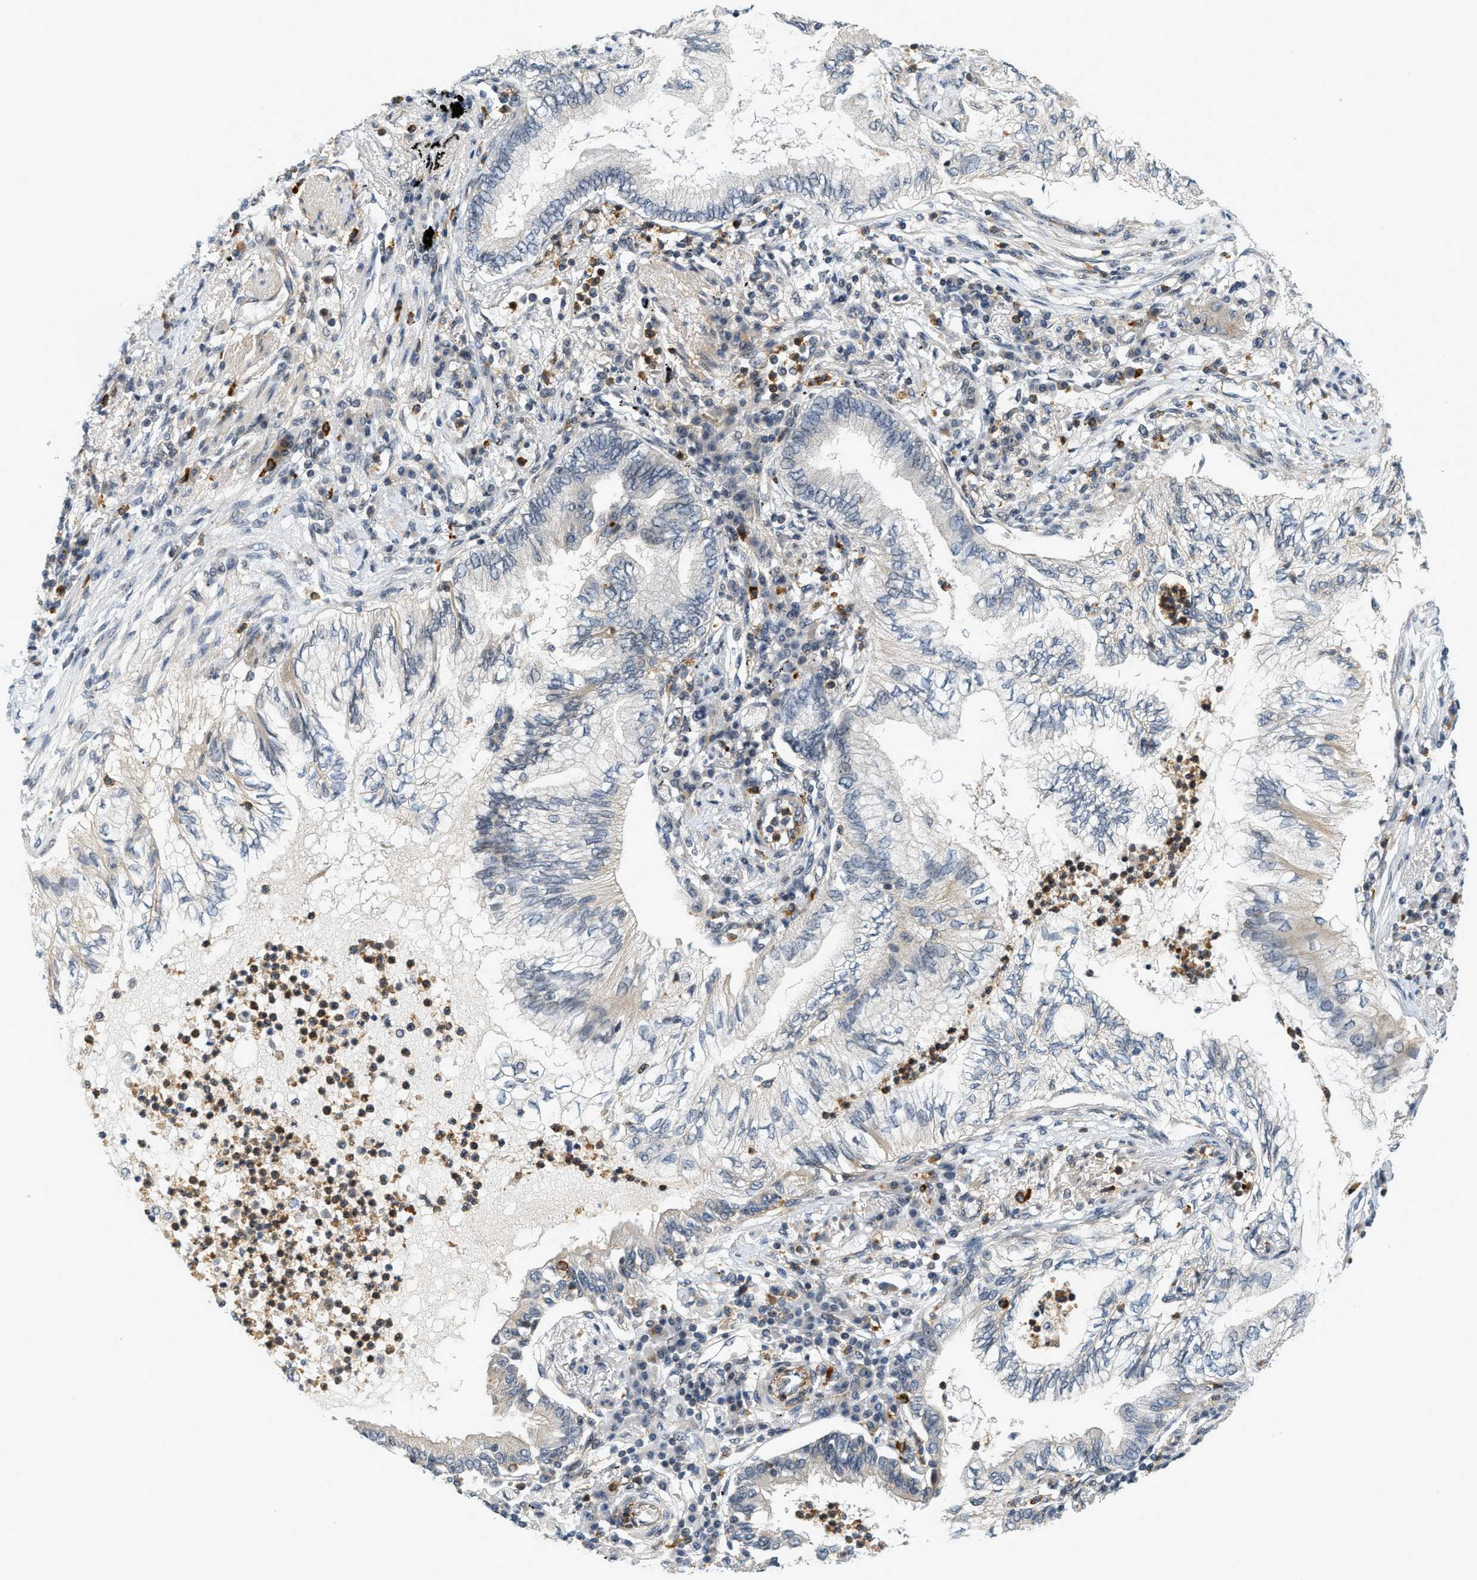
{"staining": {"intensity": "negative", "quantity": "none", "location": "none"}, "tissue": "lung cancer", "cell_type": "Tumor cells", "image_type": "cancer", "snomed": [{"axis": "morphology", "description": "Normal tissue, NOS"}, {"axis": "morphology", "description": "Adenocarcinoma, NOS"}, {"axis": "topography", "description": "Bronchus"}, {"axis": "topography", "description": "Lung"}], "caption": "A high-resolution micrograph shows immunohistochemistry (IHC) staining of lung cancer, which displays no significant staining in tumor cells.", "gene": "KMT2A", "patient": {"sex": "female", "age": 70}}